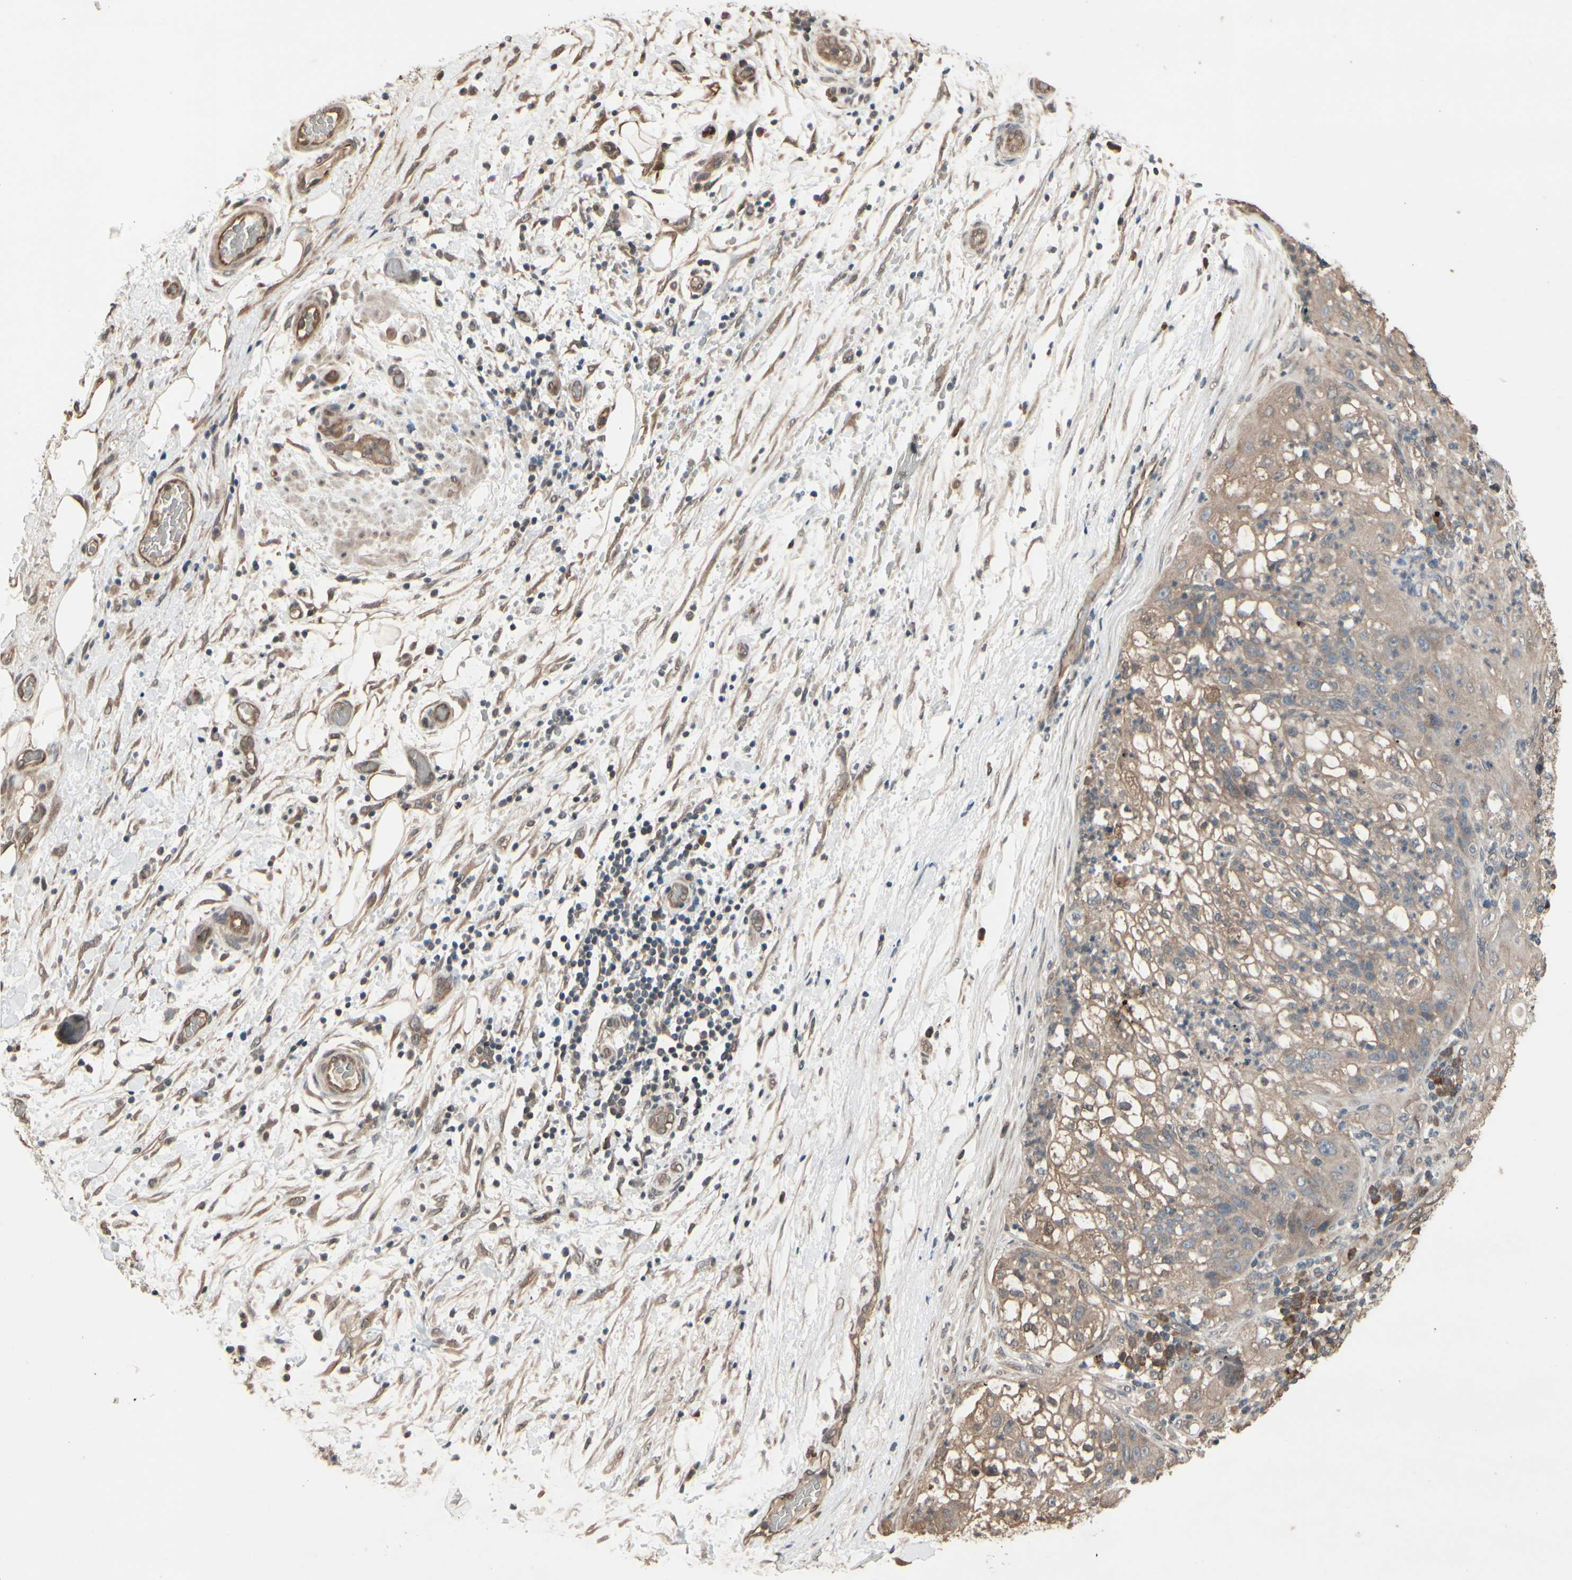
{"staining": {"intensity": "weak", "quantity": ">75%", "location": "cytoplasmic/membranous"}, "tissue": "lung cancer", "cell_type": "Tumor cells", "image_type": "cancer", "snomed": [{"axis": "morphology", "description": "Inflammation, NOS"}, {"axis": "morphology", "description": "Squamous cell carcinoma, NOS"}, {"axis": "topography", "description": "Lymph node"}, {"axis": "topography", "description": "Soft tissue"}, {"axis": "topography", "description": "Lung"}], "caption": "Lung squamous cell carcinoma stained for a protein displays weak cytoplasmic/membranous positivity in tumor cells.", "gene": "PNPLA7", "patient": {"sex": "male", "age": 66}}